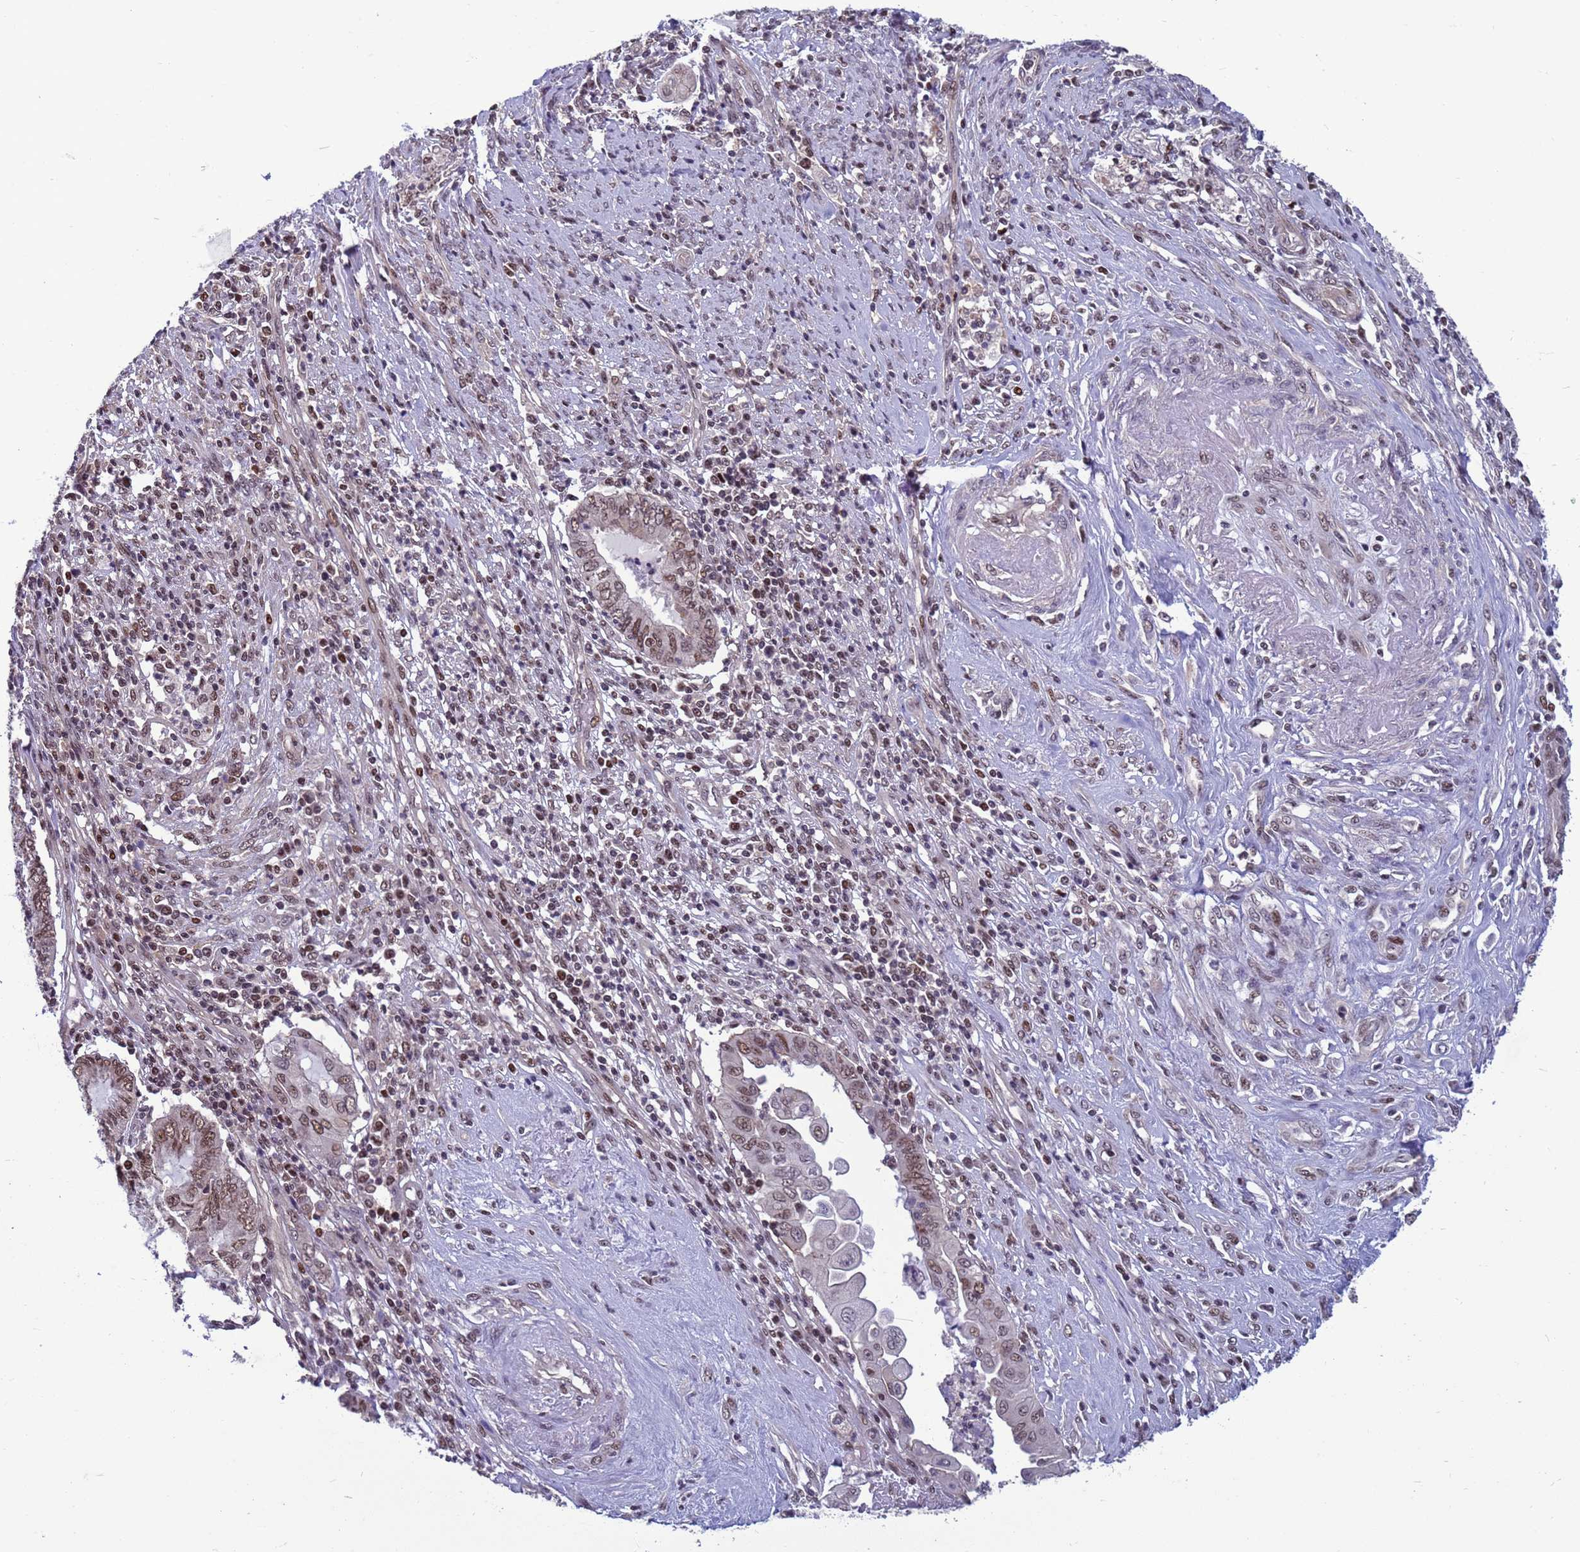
{"staining": {"intensity": "moderate", "quantity": "25%-75%", "location": "nuclear"}, "tissue": "endometrial cancer", "cell_type": "Tumor cells", "image_type": "cancer", "snomed": [{"axis": "morphology", "description": "Adenocarcinoma, NOS"}, {"axis": "topography", "description": "Uterus"}, {"axis": "topography", "description": "Endometrium"}], "caption": "Protein expression analysis of human endometrial adenocarcinoma reveals moderate nuclear expression in approximately 25%-75% of tumor cells.", "gene": "NSL1", "patient": {"sex": "female", "age": 70}}